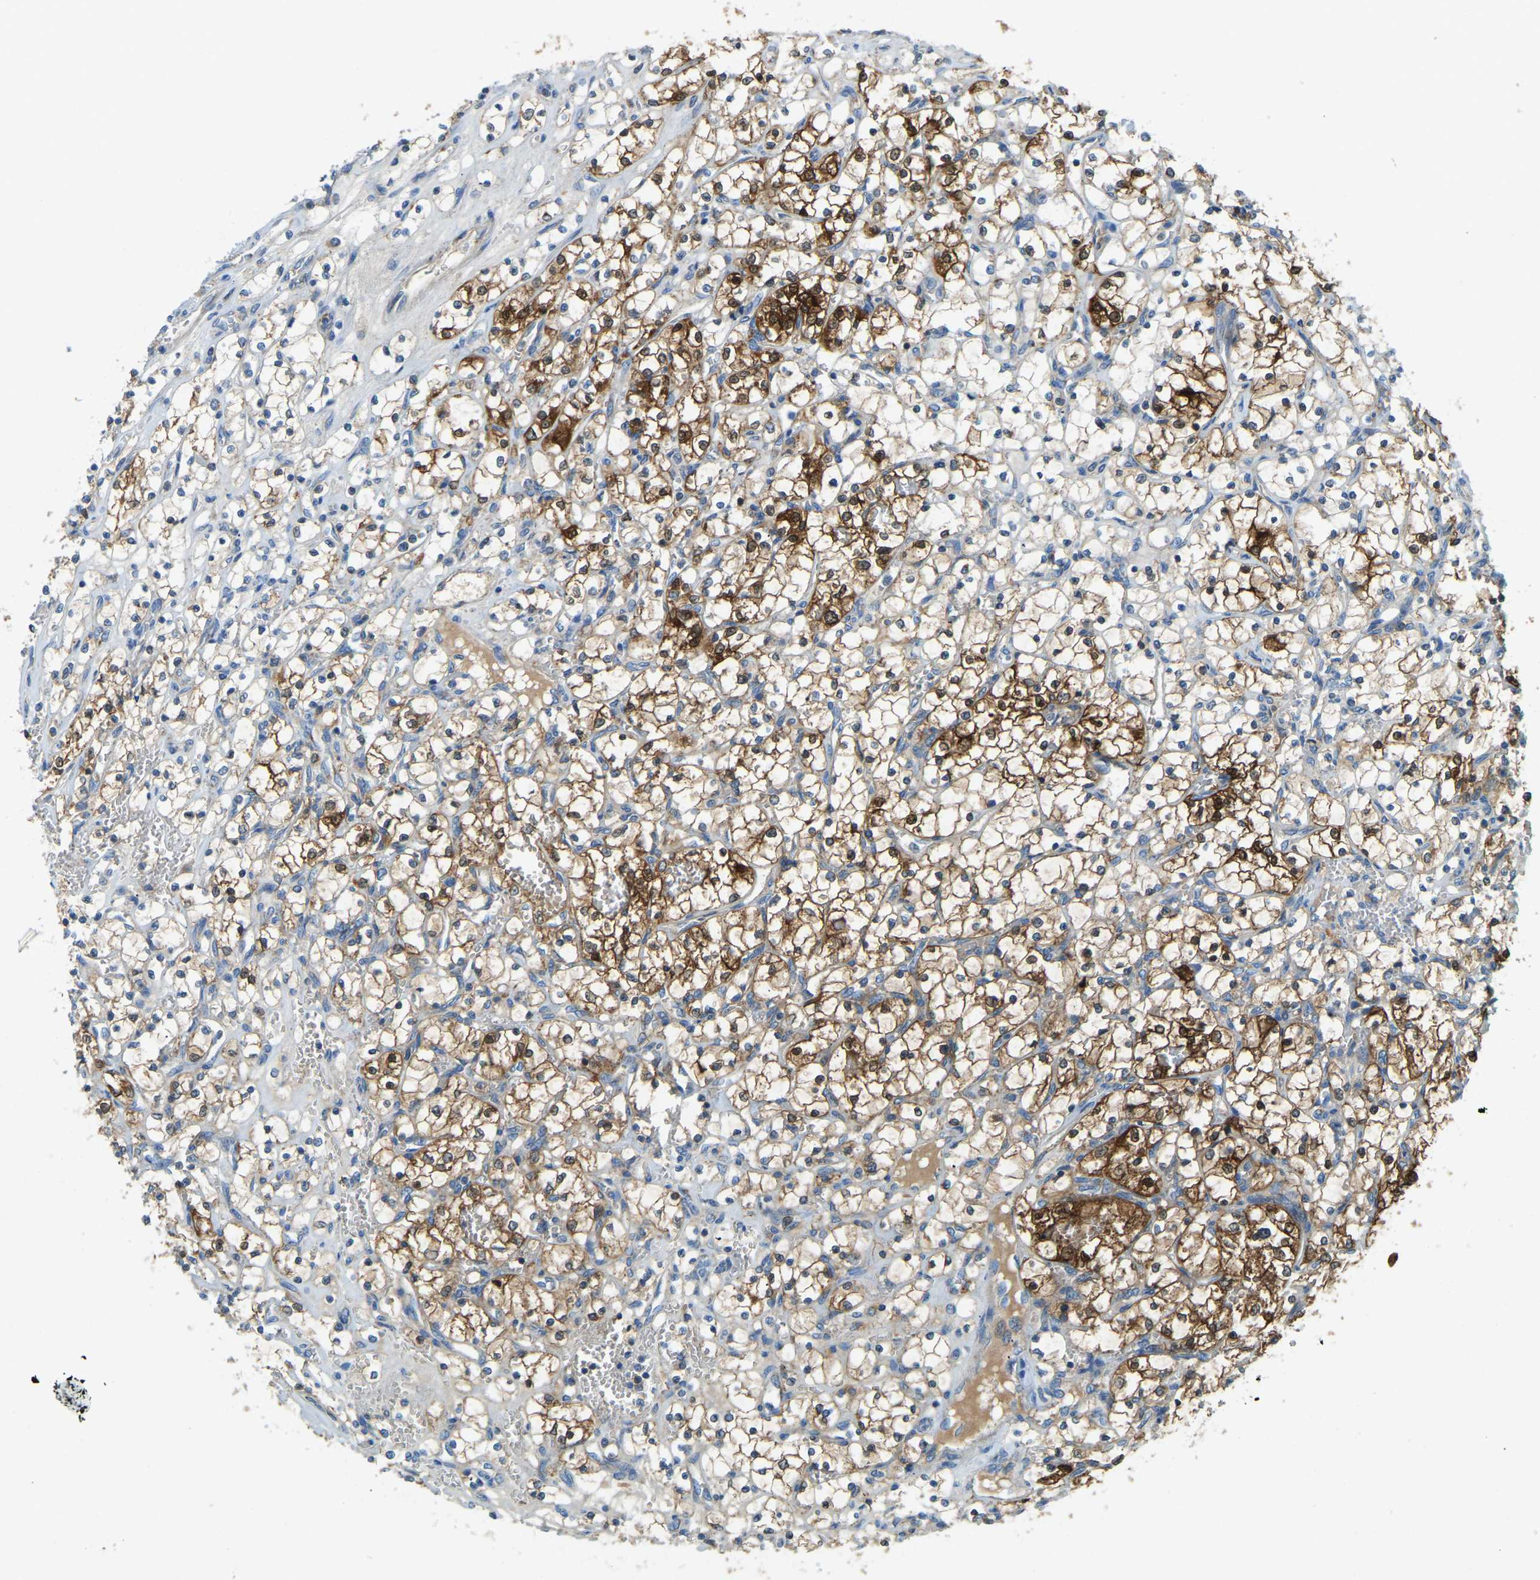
{"staining": {"intensity": "strong", "quantity": "25%-75%", "location": "cytoplasmic/membranous"}, "tissue": "renal cancer", "cell_type": "Tumor cells", "image_type": "cancer", "snomed": [{"axis": "morphology", "description": "Adenocarcinoma, NOS"}, {"axis": "topography", "description": "Kidney"}], "caption": "Renal cancer tissue exhibits strong cytoplasmic/membranous positivity in approximately 25%-75% of tumor cells (DAB IHC with brightfield microscopy, high magnification).", "gene": "GDA", "patient": {"sex": "female", "age": 69}}